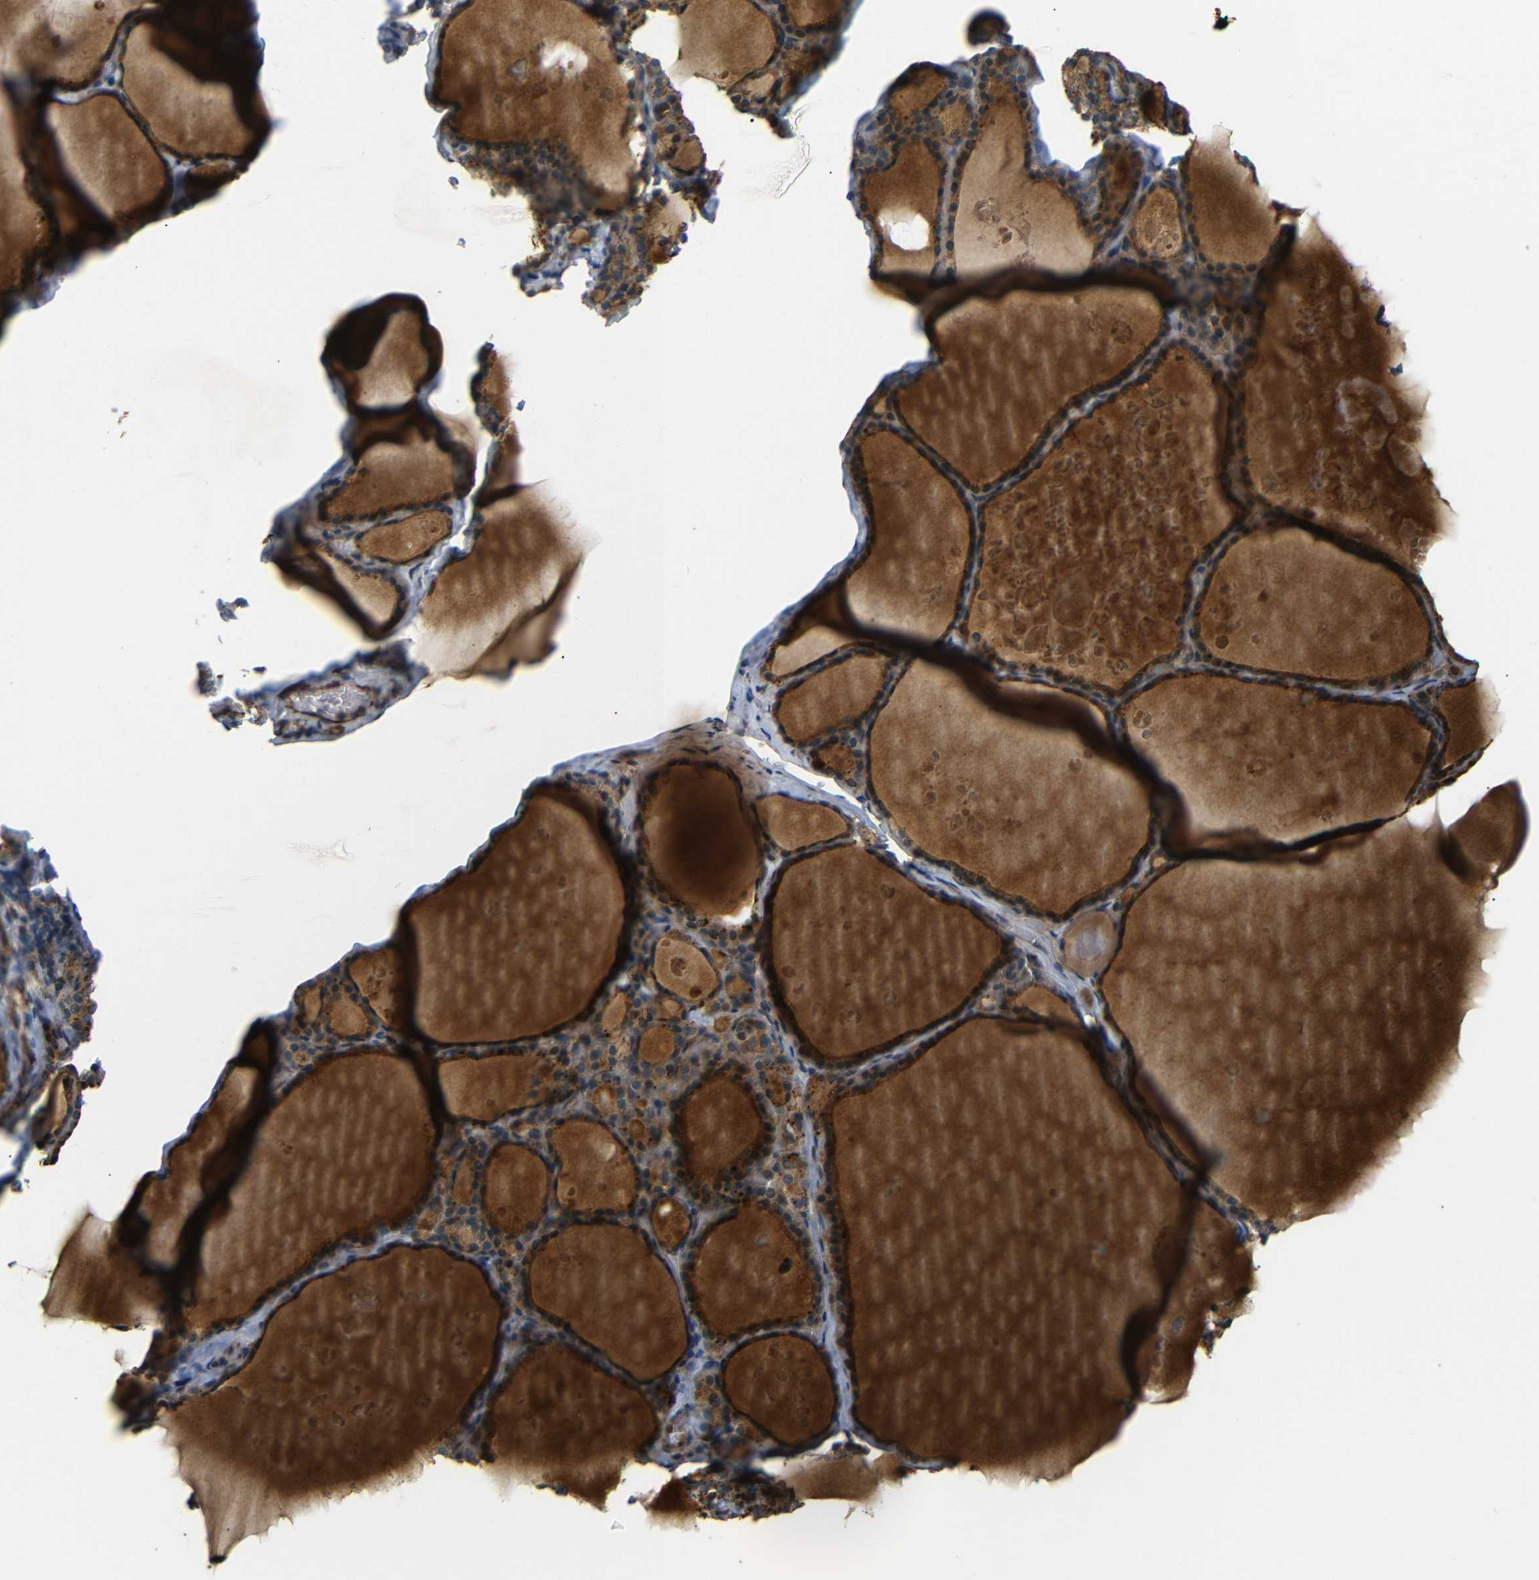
{"staining": {"intensity": "moderate", "quantity": ">75%", "location": "cytoplasmic/membranous"}, "tissue": "thyroid gland", "cell_type": "Glandular cells", "image_type": "normal", "snomed": [{"axis": "morphology", "description": "Normal tissue, NOS"}, {"axis": "topography", "description": "Thyroid gland"}], "caption": "A high-resolution photomicrograph shows immunohistochemistry (IHC) staining of benign thyroid gland, which exhibits moderate cytoplasmic/membranous staining in about >75% of glandular cells.", "gene": "ATP7A", "patient": {"sex": "male", "age": 56}}